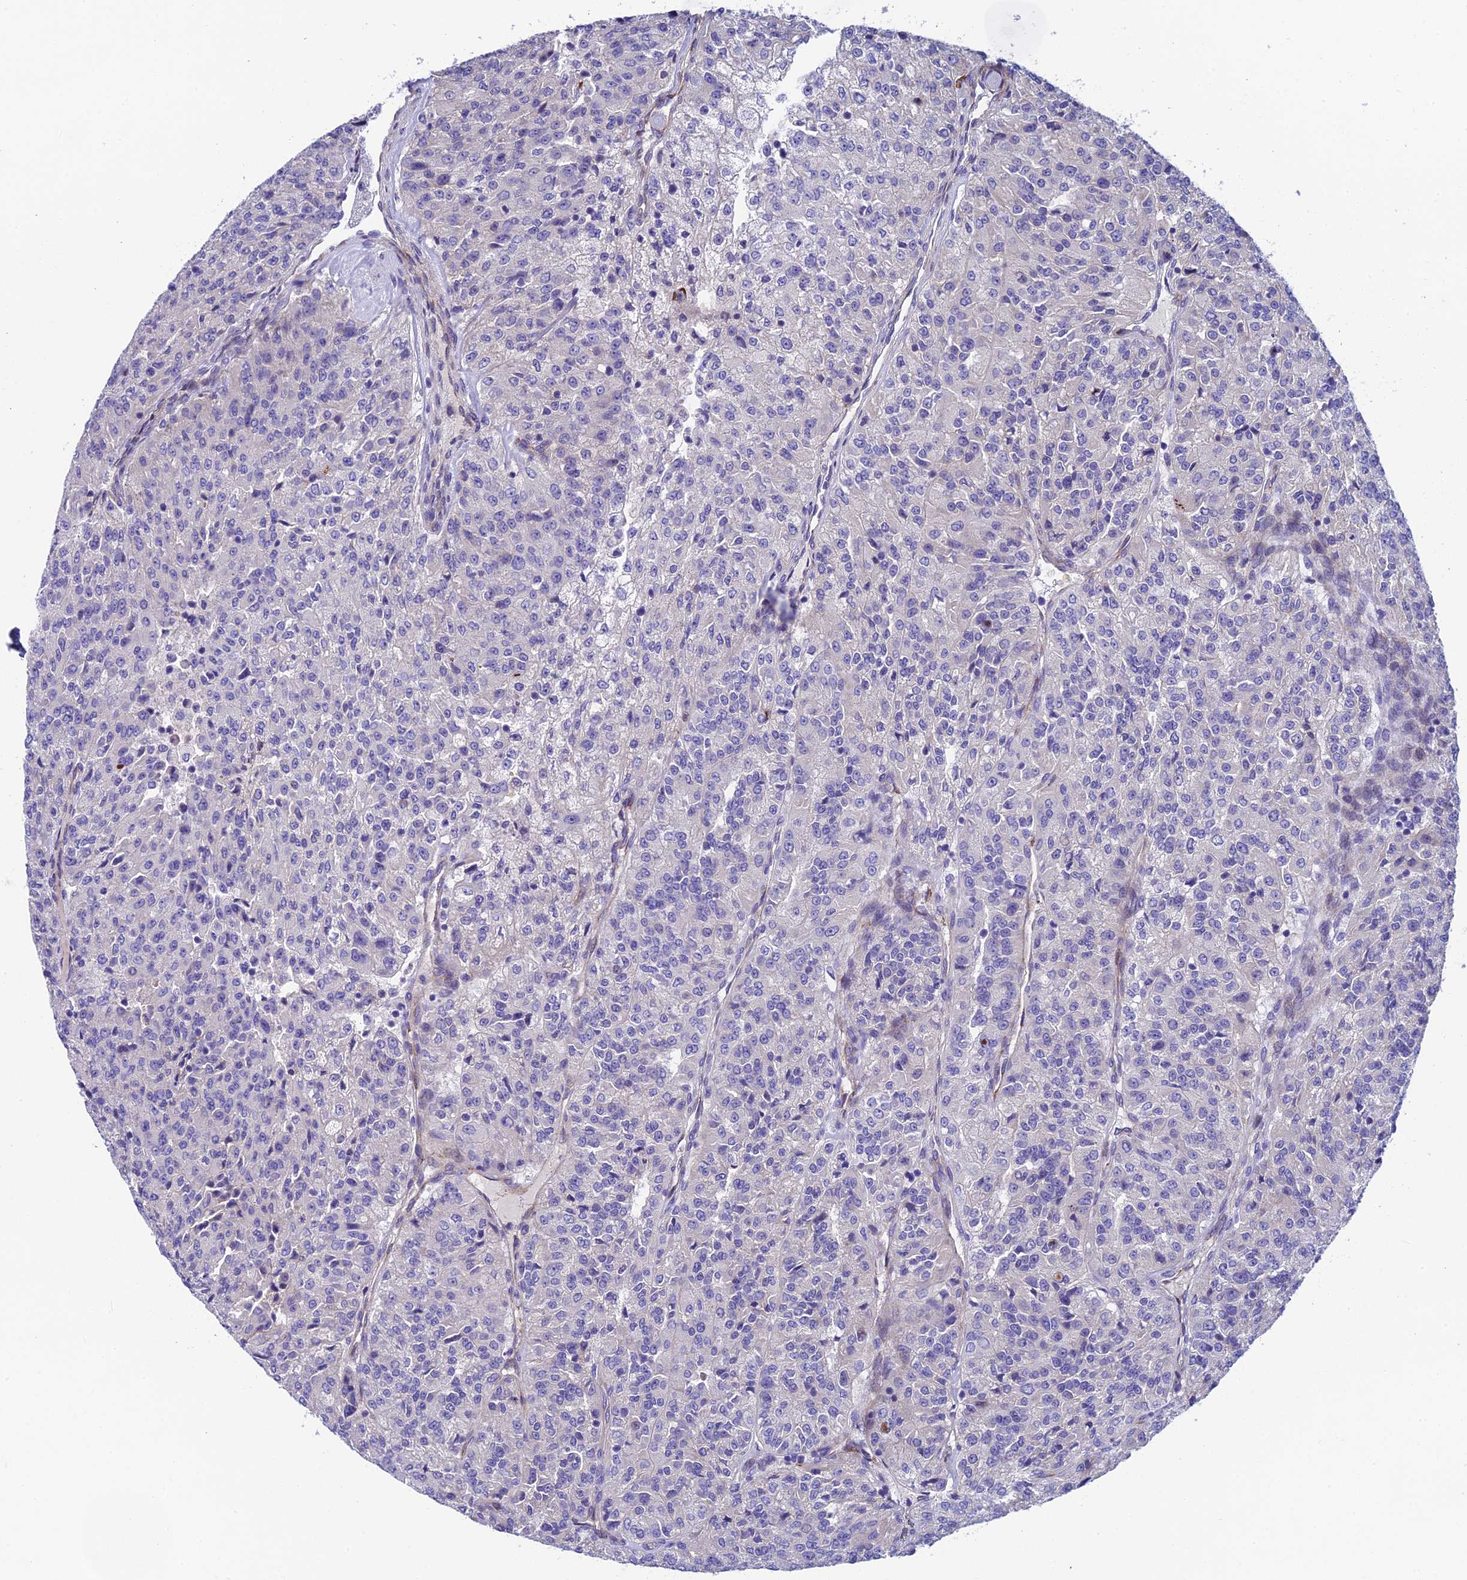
{"staining": {"intensity": "negative", "quantity": "none", "location": "none"}, "tissue": "renal cancer", "cell_type": "Tumor cells", "image_type": "cancer", "snomed": [{"axis": "morphology", "description": "Adenocarcinoma, NOS"}, {"axis": "topography", "description": "Kidney"}], "caption": "A high-resolution image shows immunohistochemistry staining of adenocarcinoma (renal), which reveals no significant expression in tumor cells.", "gene": "MACIR", "patient": {"sex": "female", "age": 63}}